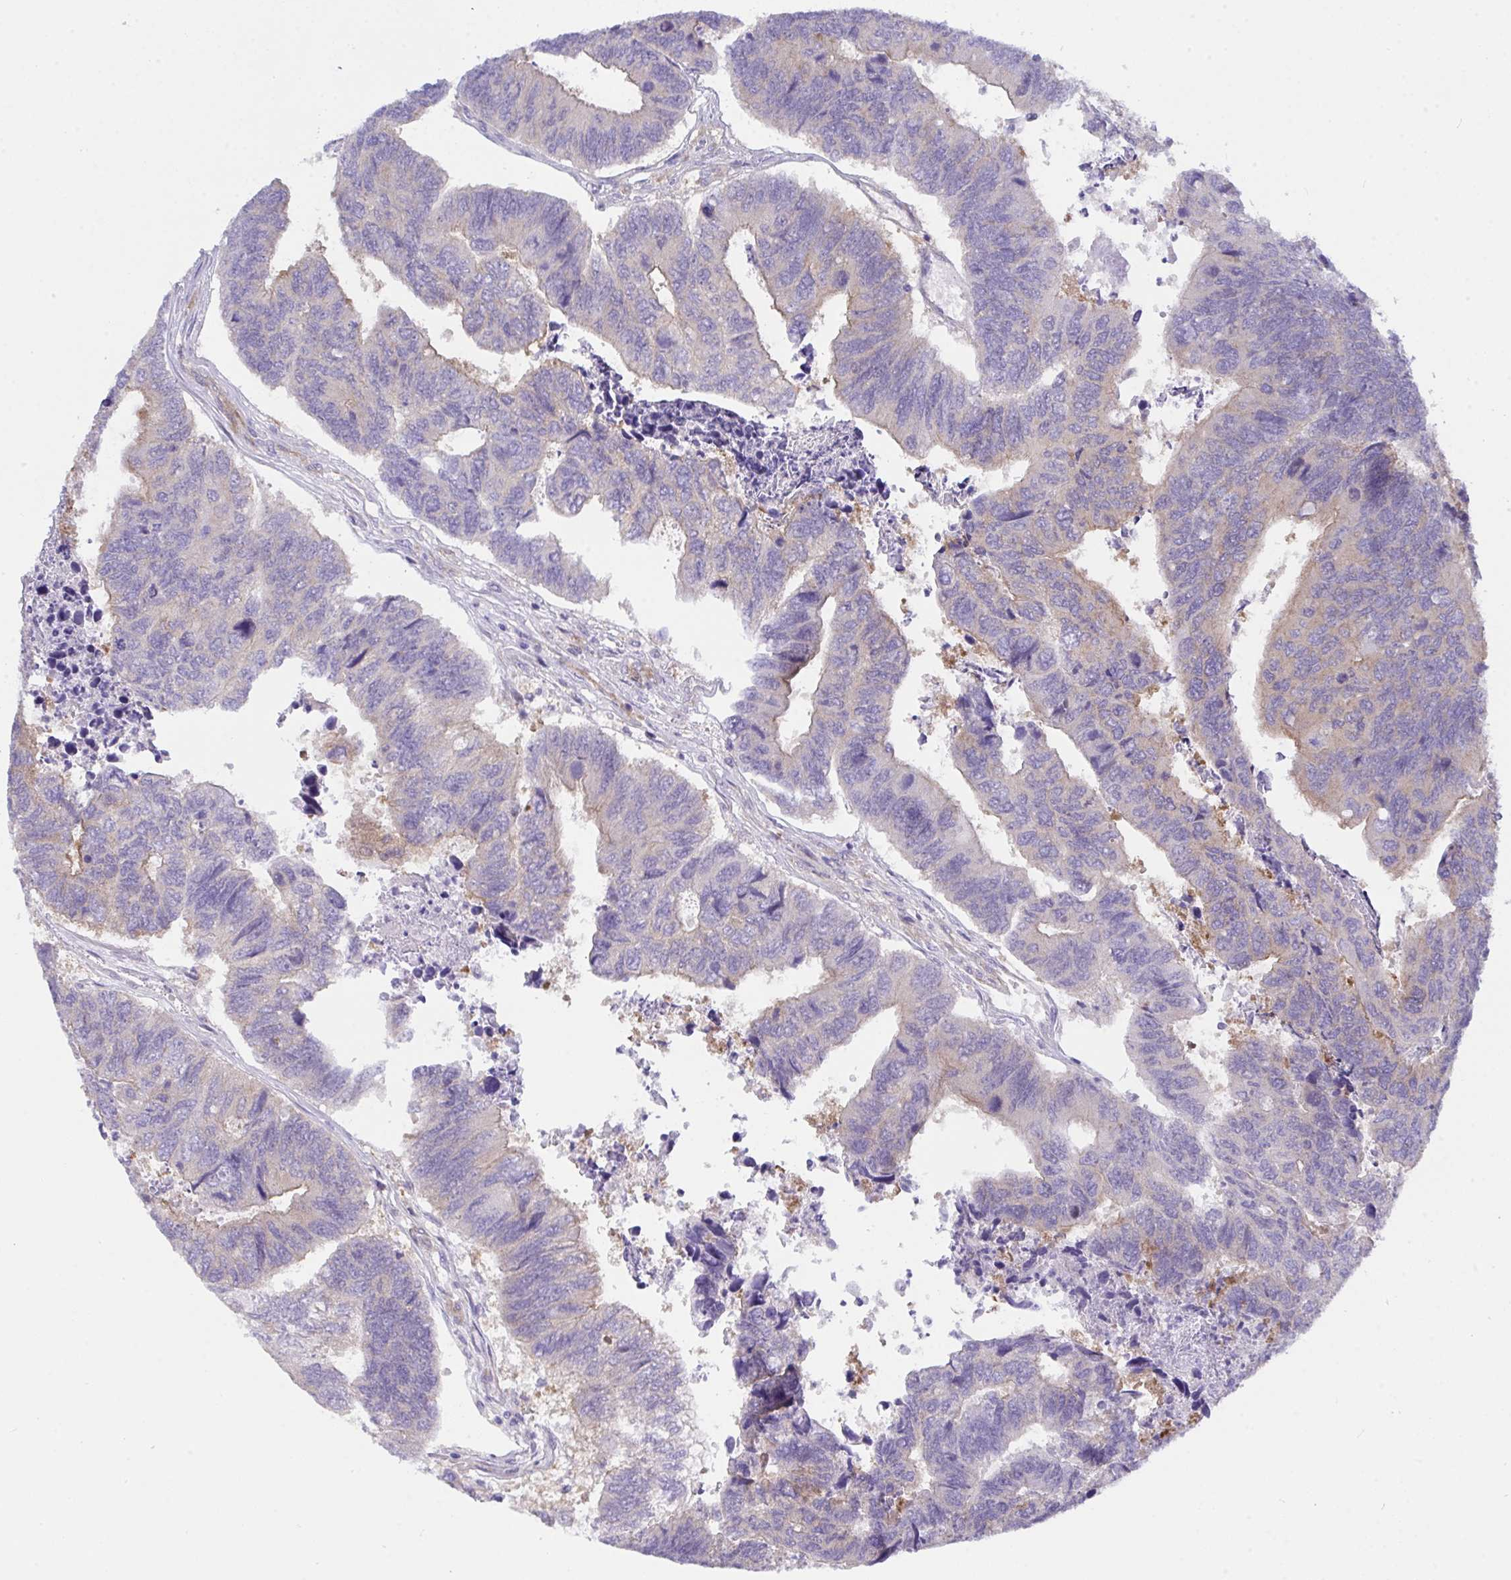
{"staining": {"intensity": "negative", "quantity": "none", "location": "none"}, "tissue": "colorectal cancer", "cell_type": "Tumor cells", "image_type": "cancer", "snomed": [{"axis": "morphology", "description": "Adenocarcinoma, NOS"}, {"axis": "topography", "description": "Colon"}], "caption": "This image is of adenocarcinoma (colorectal) stained with immunohistochemistry (IHC) to label a protein in brown with the nuclei are counter-stained blue. There is no positivity in tumor cells. (Stains: DAB immunohistochemistry with hematoxylin counter stain, Microscopy: brightfield microscopy at high magnification).", "gene": "GAB1", "patient": {"sex": "female", "age": 67}}